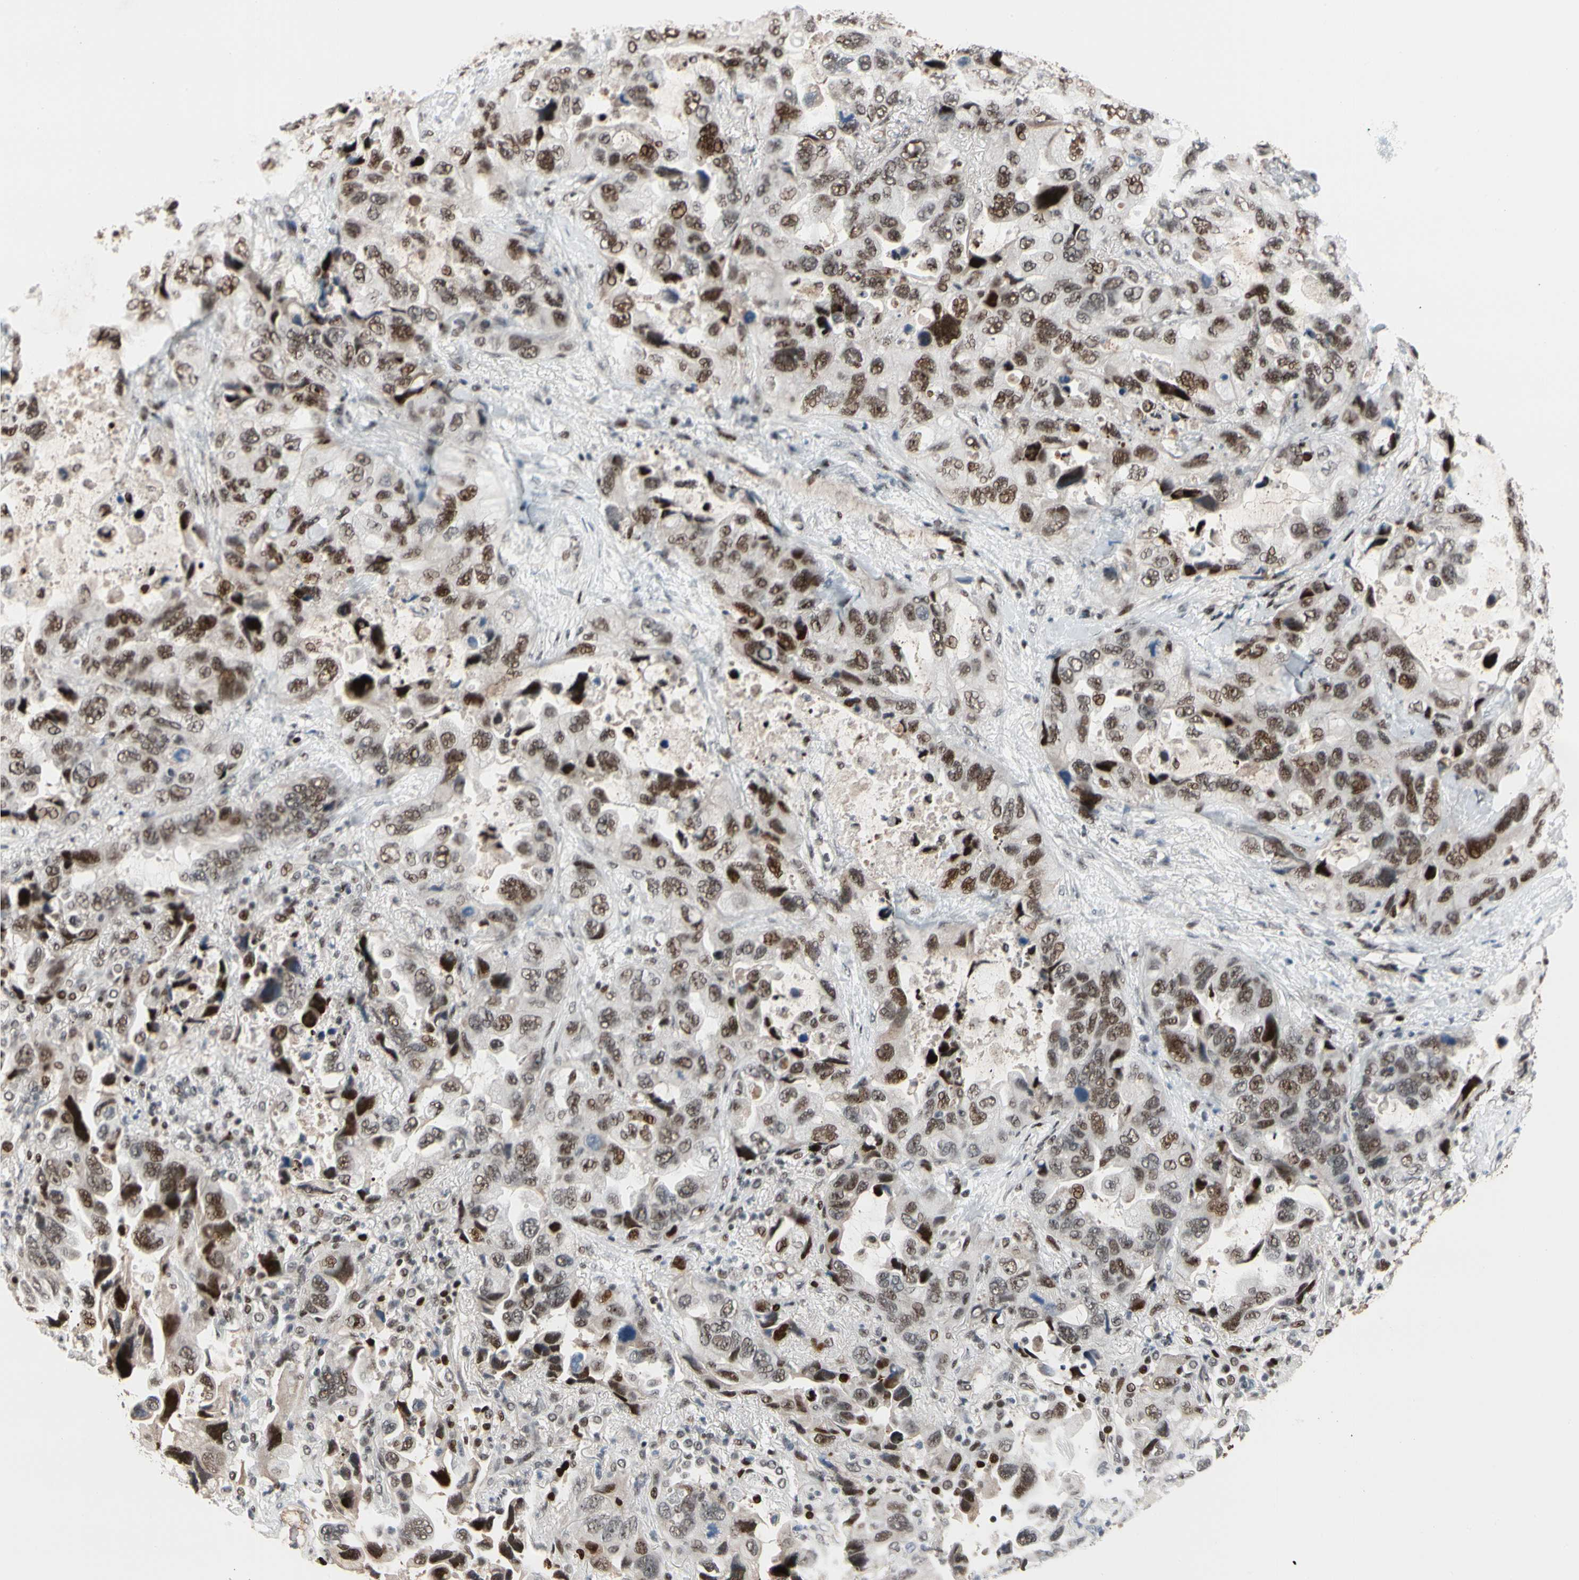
{"staining": {"intensity": "moderate", "quantity": "25%-75%", "location": "nuclear"}, "tissue": "lung cancer", "cell_type": "Tumor cells", "image_type": "cancer", "snomed": [{"axis": "morphology", "description": "Squamous cell carcinoma, NOS"}, {"axis": "topography", "description": "Lung"}], "caption": "Immunohistochemistry (IHC) photomicrograph of neoplastic tissue: lung cancer (squamous cell carcinoma) stained using immunohistochemistry (IHC) reveals medium levels of moderate protein expression localized specifically in the nuclear of tumor cells, appearing as a nuclear brown color.", "gene": "FOXO3", "patient": {"sex": "female", "age": 73}}